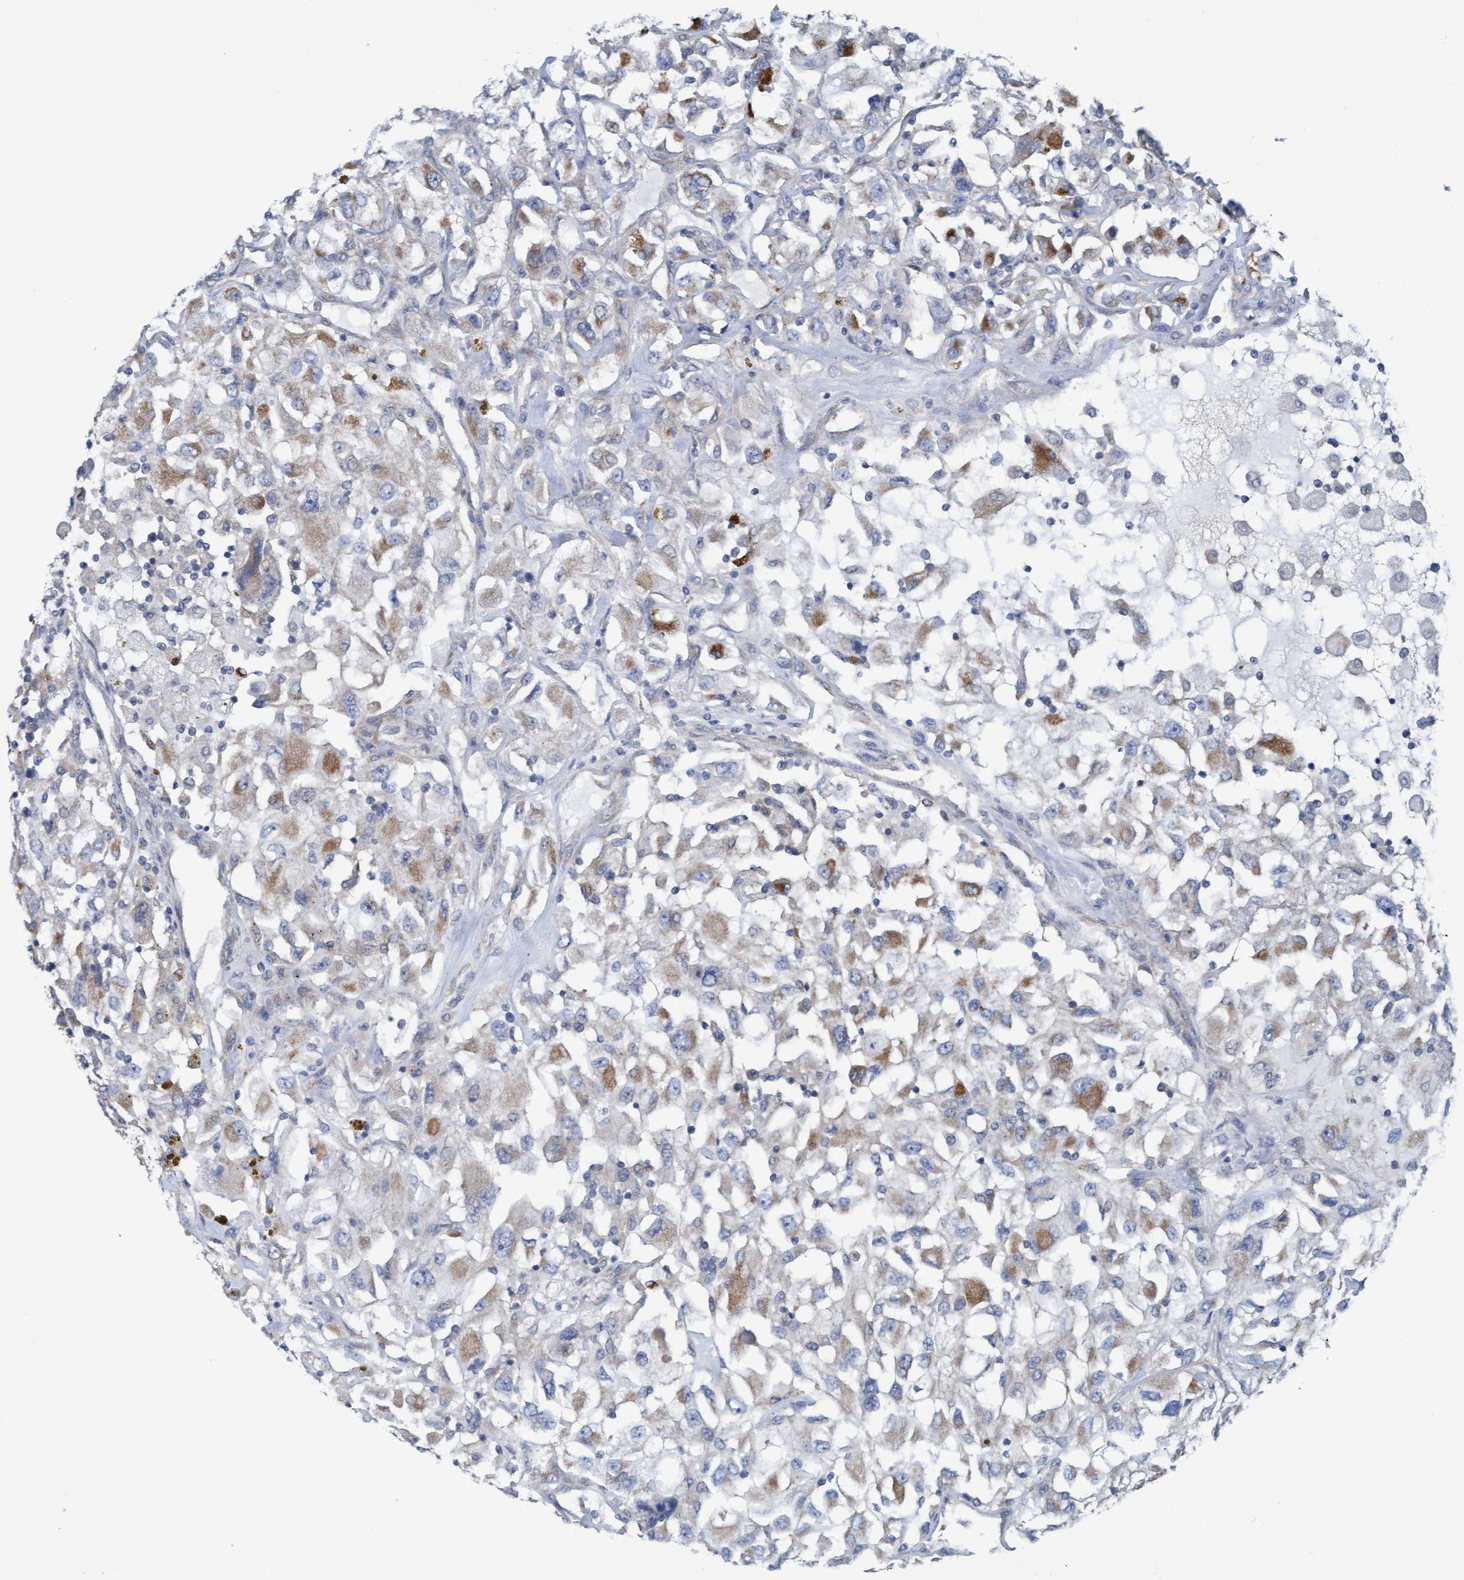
{"staining": {"intensity": "moderate", "quantity": "25%-75%", "location": "cytoplasmic/membranous"}, "tissue": "renal cancer", "cell_type": "Tumor cells", "image_type": "cancer", "snomed": [{"axis": "morphology", "description": "Adenocarcinoma, NOS"}, {"axis": "topography", "description": "Kidney"}], "caption": "Immunohistochemistry (IHC) micrograph of human adenocarcinoma (renal) stained for a protein (brown), which shows medium levels of moderate cytoplasmic/membranous staining in approximately 25%-75% of tumor cells.", "gene": "LRSAM1", "patient": {"sex": "female", "age": 52}}